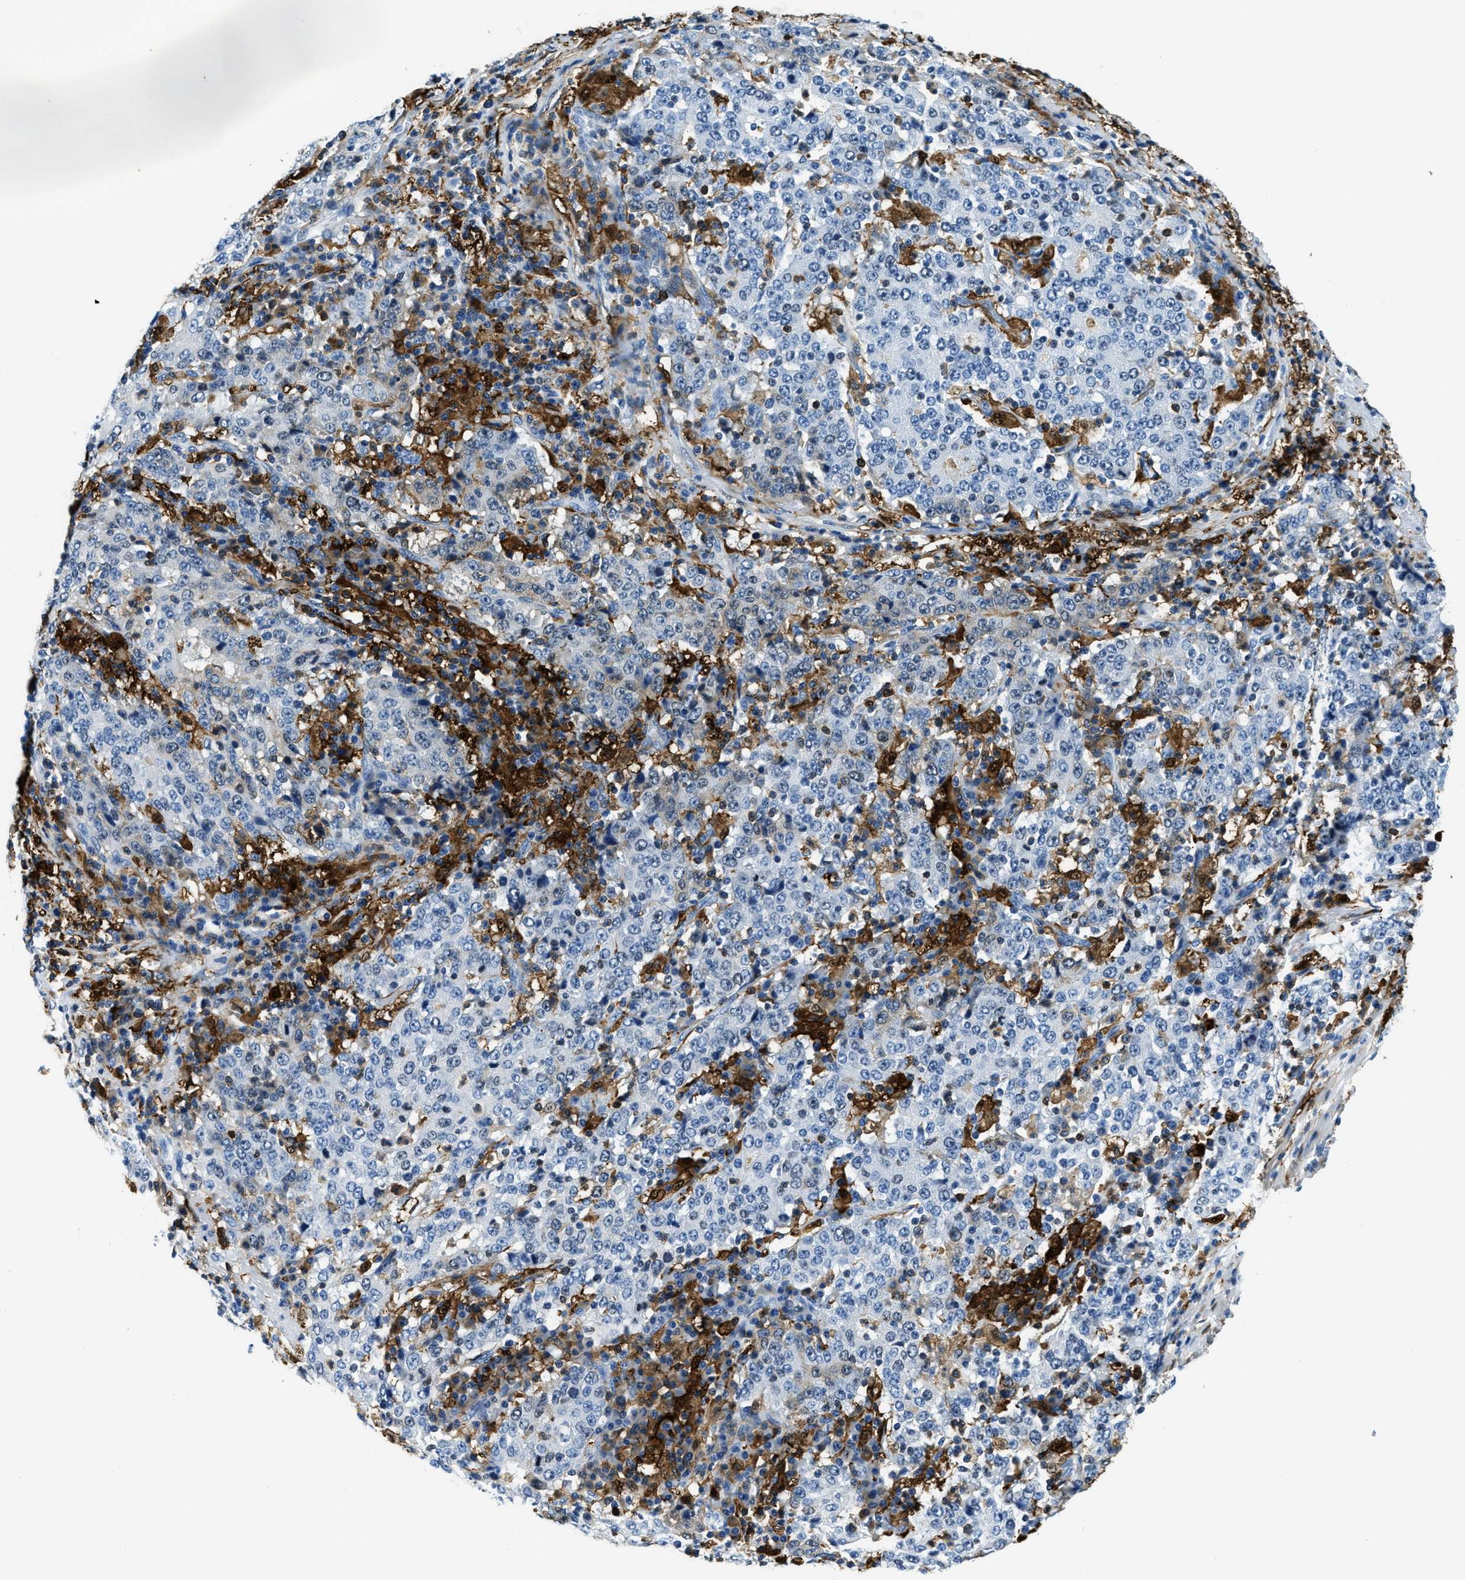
{"staining": {"intensity": "negative", "quantity": "none", "location": "none"}, "tissue": "stomach cancer", "cell_type": "Tumor cells", "image_type": "cancer", "snomed": [{"axis": "morphology", "description": "Adenocarcinoma, NOS"}, {"axis": "topography", "description": "Stomach"}], "caption": "A micrograph of stomach adenocarcinoma stained for a protein reveals no brown staining in tumor cells. Brightfield microscopy of immunohistochemistry (IHC) stained with DAB (3,3'-diaminobenzidine) (brown) and hematoxylin (blue), captured at high magnification.", "gene": "CAPG", "patient": {"sex": "male", "age": 59}}